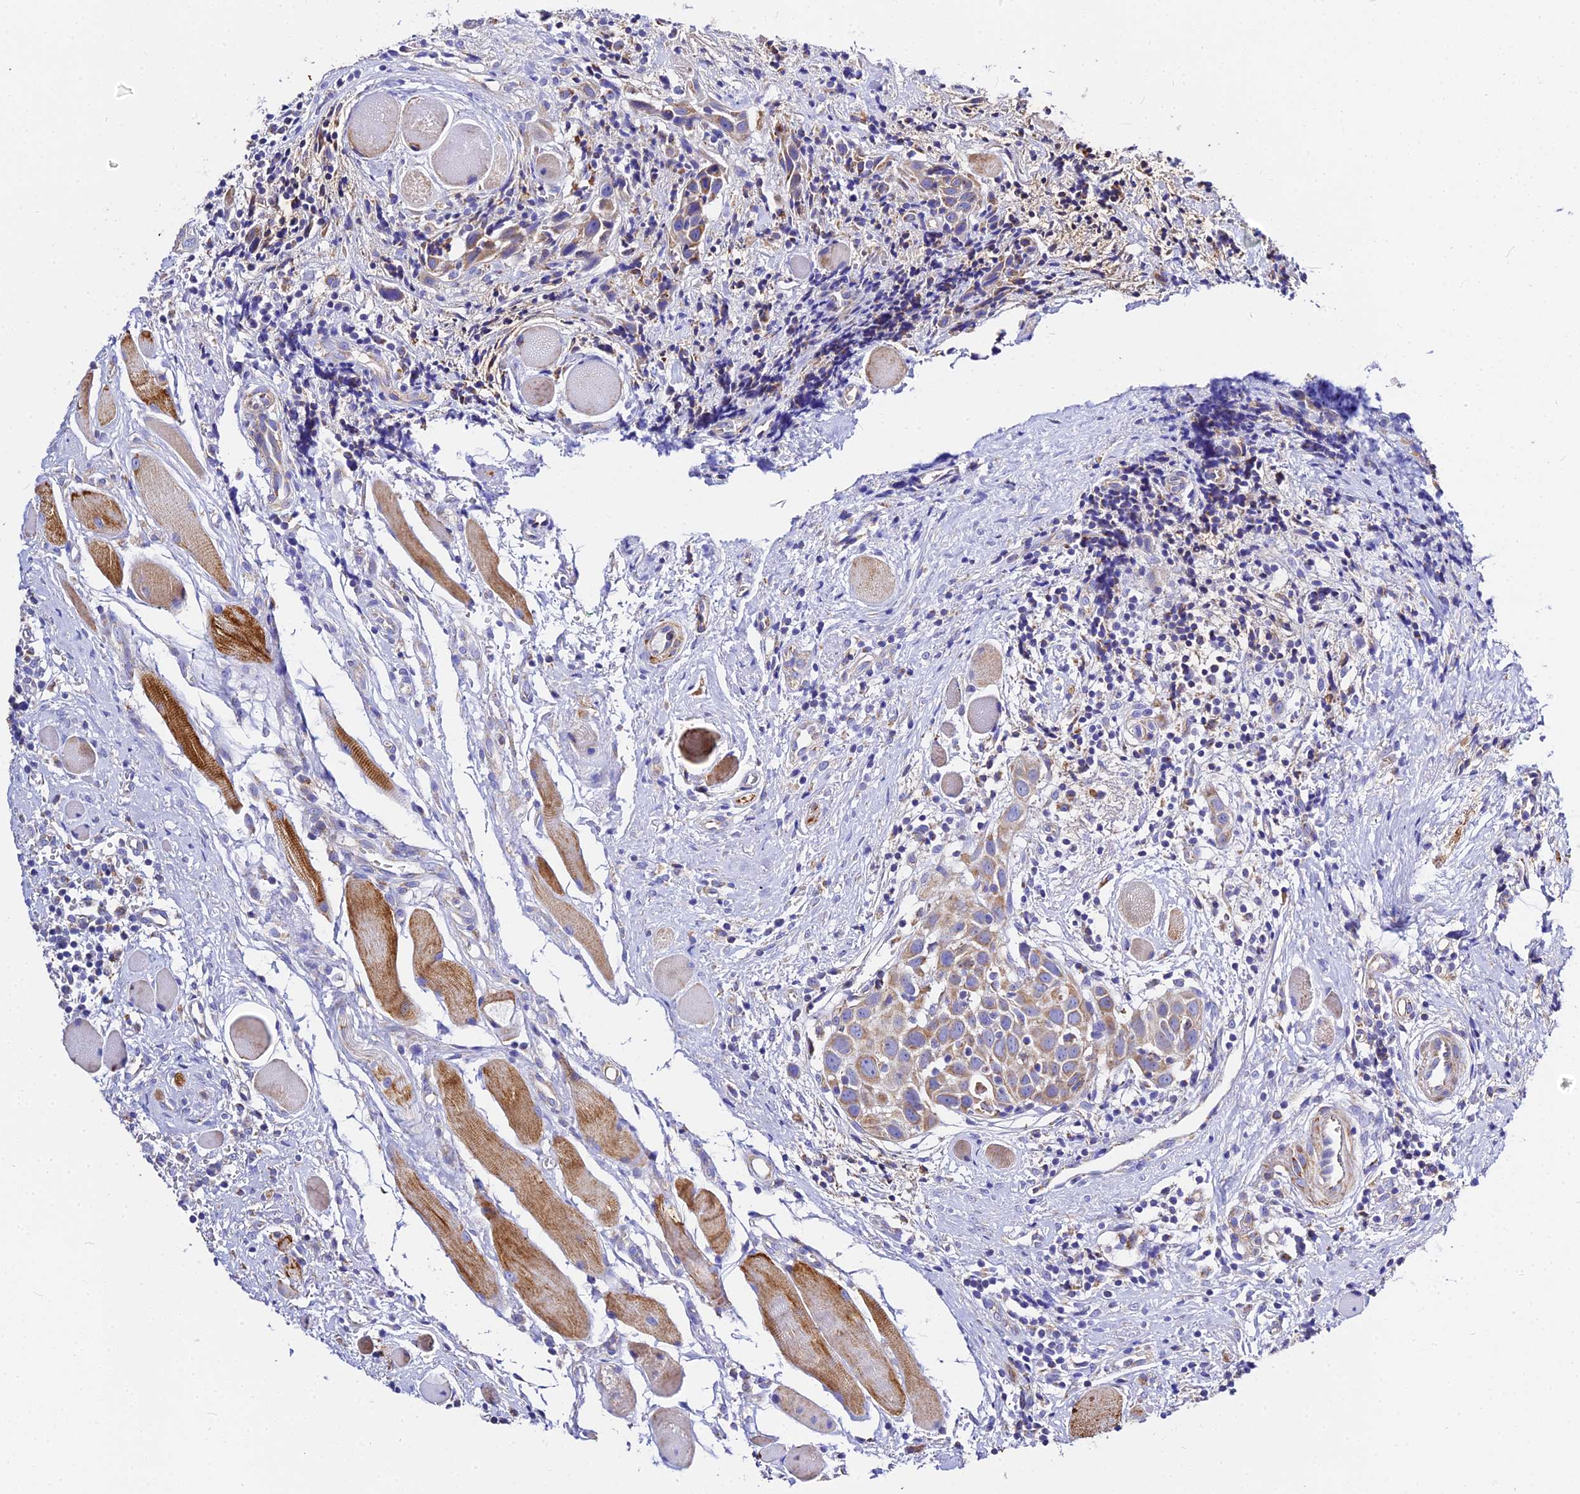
{"staining": {"intensity": "moderate", "quantity": ">75%", "location": "cytoplasmic/membranous"}, "tissue": "head and neck cancer", "cell_type": "Tumor cells", "image_type": "cancer", "snomed": [{"axis": "morphology", "description": "Squamous cell carcinoma, NOS"}, {"axis": "topography", "description": "Oral tissue"}, {"axis": "topography", "description": "Head-Neck"}], "caption": "Human head and neck cancer (squamous cell carcinoma) stained with a protein marker displays moderate staining in tumor cells.", "gene": "ZNF573", "patient": {"sex": "female", "age": 50}}